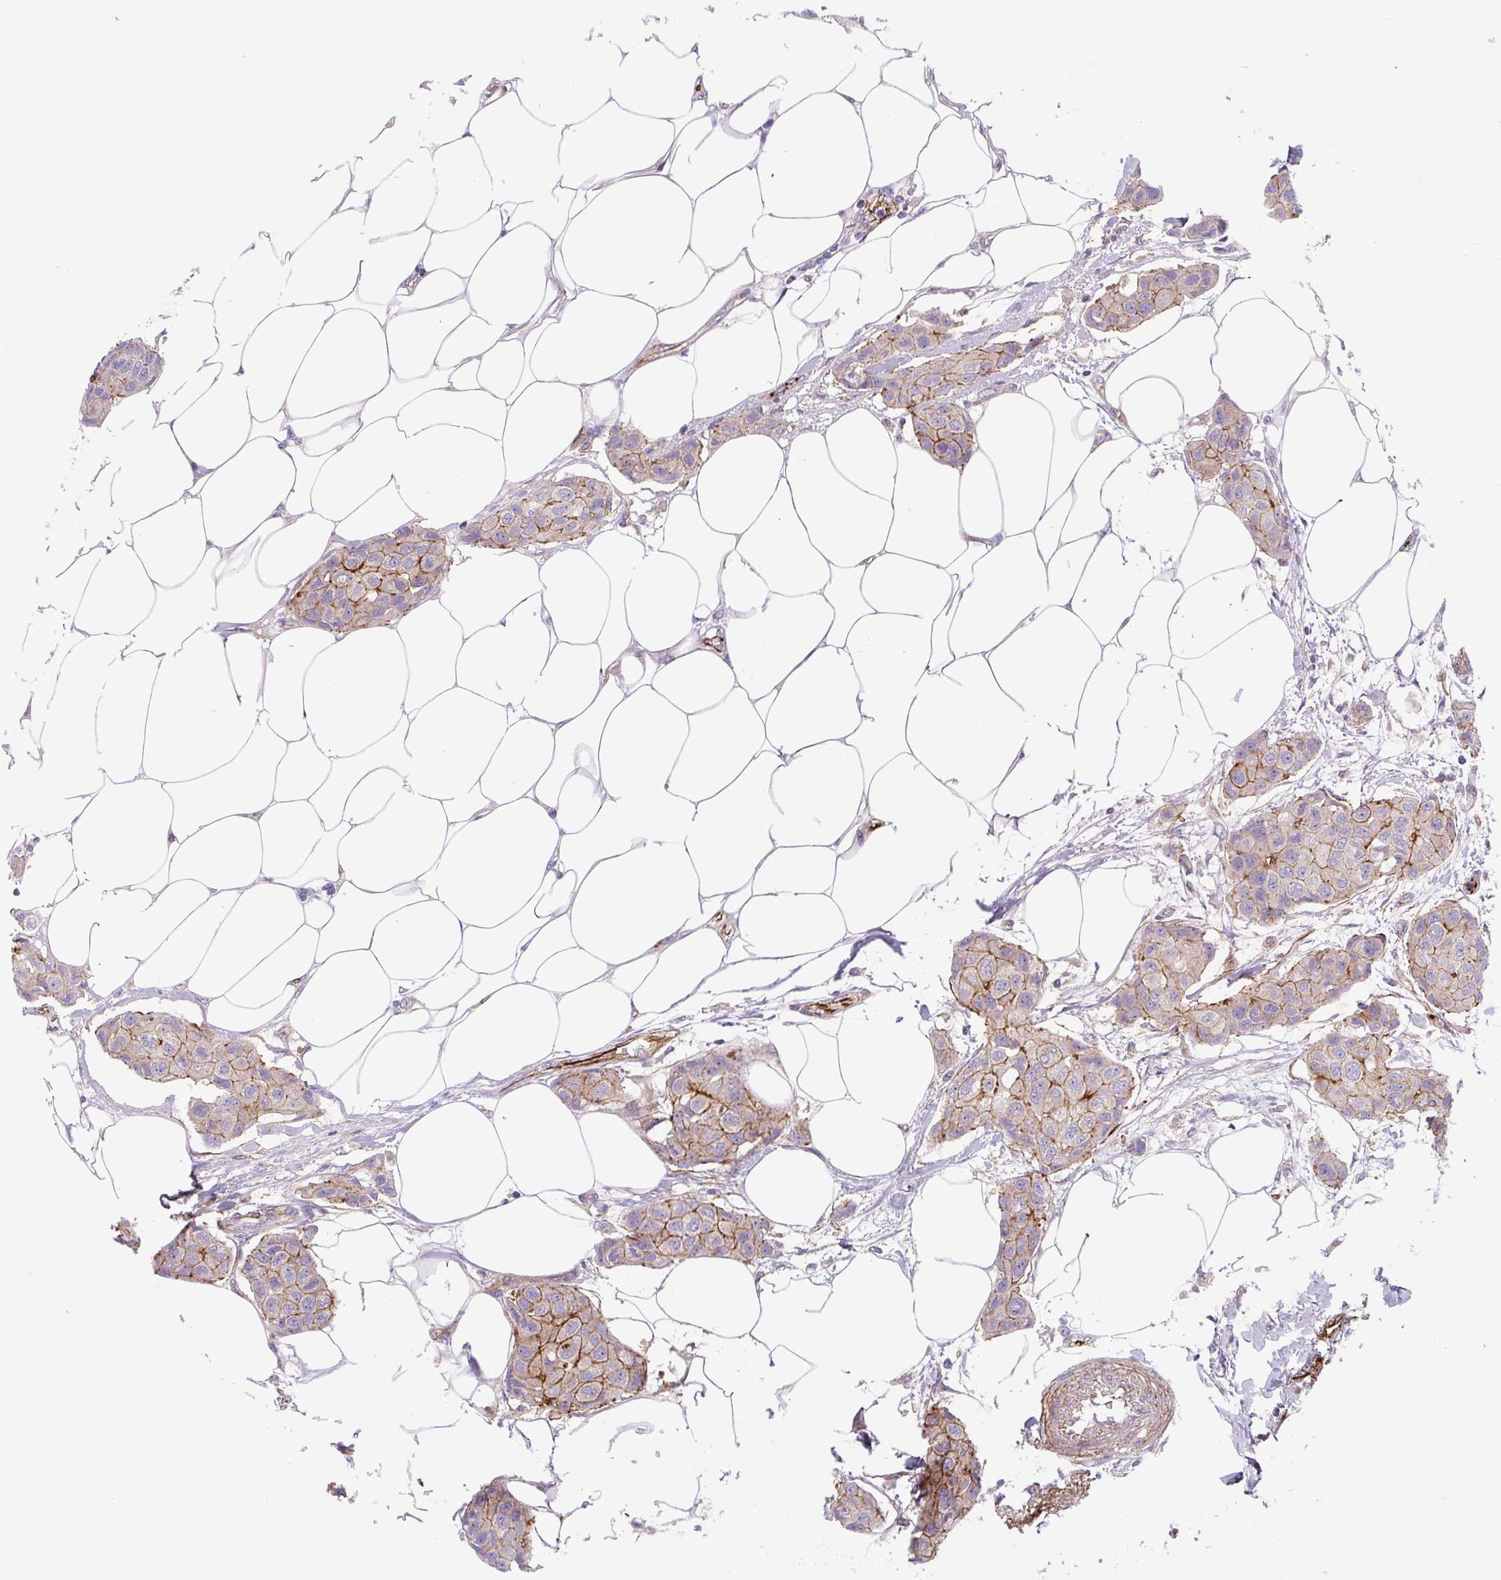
{"staining": {"intensity": "moderate", "quantity": ">75%", "location": "cytoplasmic/membranous"}, "tissue": "breast cancer", "cell_type": "Tumor cells", "image_type": "cancer", "snomed": [{"axis": "morphology", "description": "Duct carcinoma"}, {"axis": "topography", "description": "Breast"}, {"axis": "topography", "description": "Lymph node"}], "caption": "A medium amount of moderate cytoplasmic/membranous positivity is seen in about >75% of tumor cells in breast cancer tissue.", "gene": "DHFR2", "patient": {"sex": "female", "age": 80}}